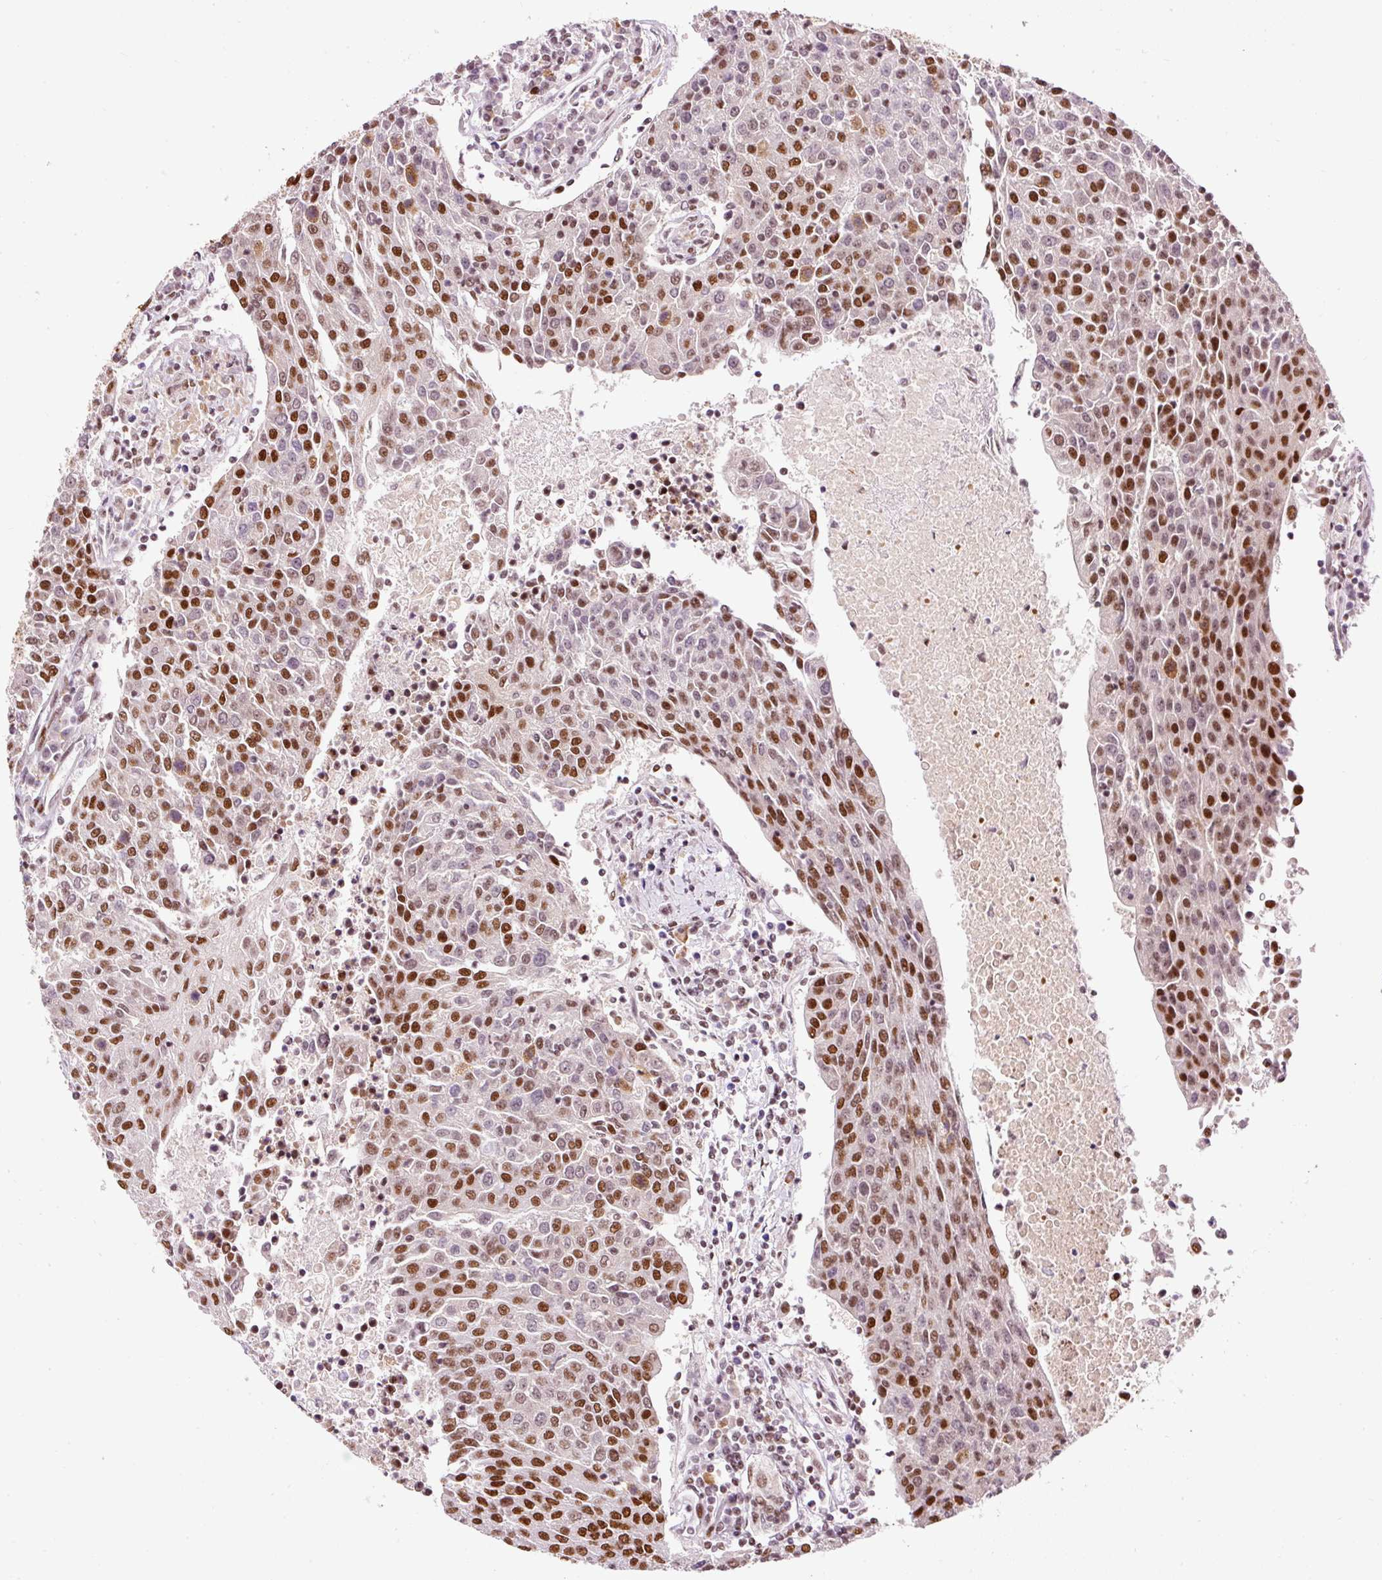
{"staining": {"intensity": "strong", "quantity": "25%-75%", "location": "nuclear"}, "tissue": "urothelial cancer", "cell_type": "Tumor cells", "image_type": "cancer", "snomed": [{"axis": "morphology", "description": "Urothelial carcinoma, High grade"}, {"axis": "topography", "description": "Urinary bladder"}], "caption": "Immunohistochemistry (IHC) of urothelial cancer demonstrates high levels of strong nuclear staining in approximately 25%-75% of tumor cells.", "gene": "HNRNPC", "patient": {"sex": "female", "age": 85}}